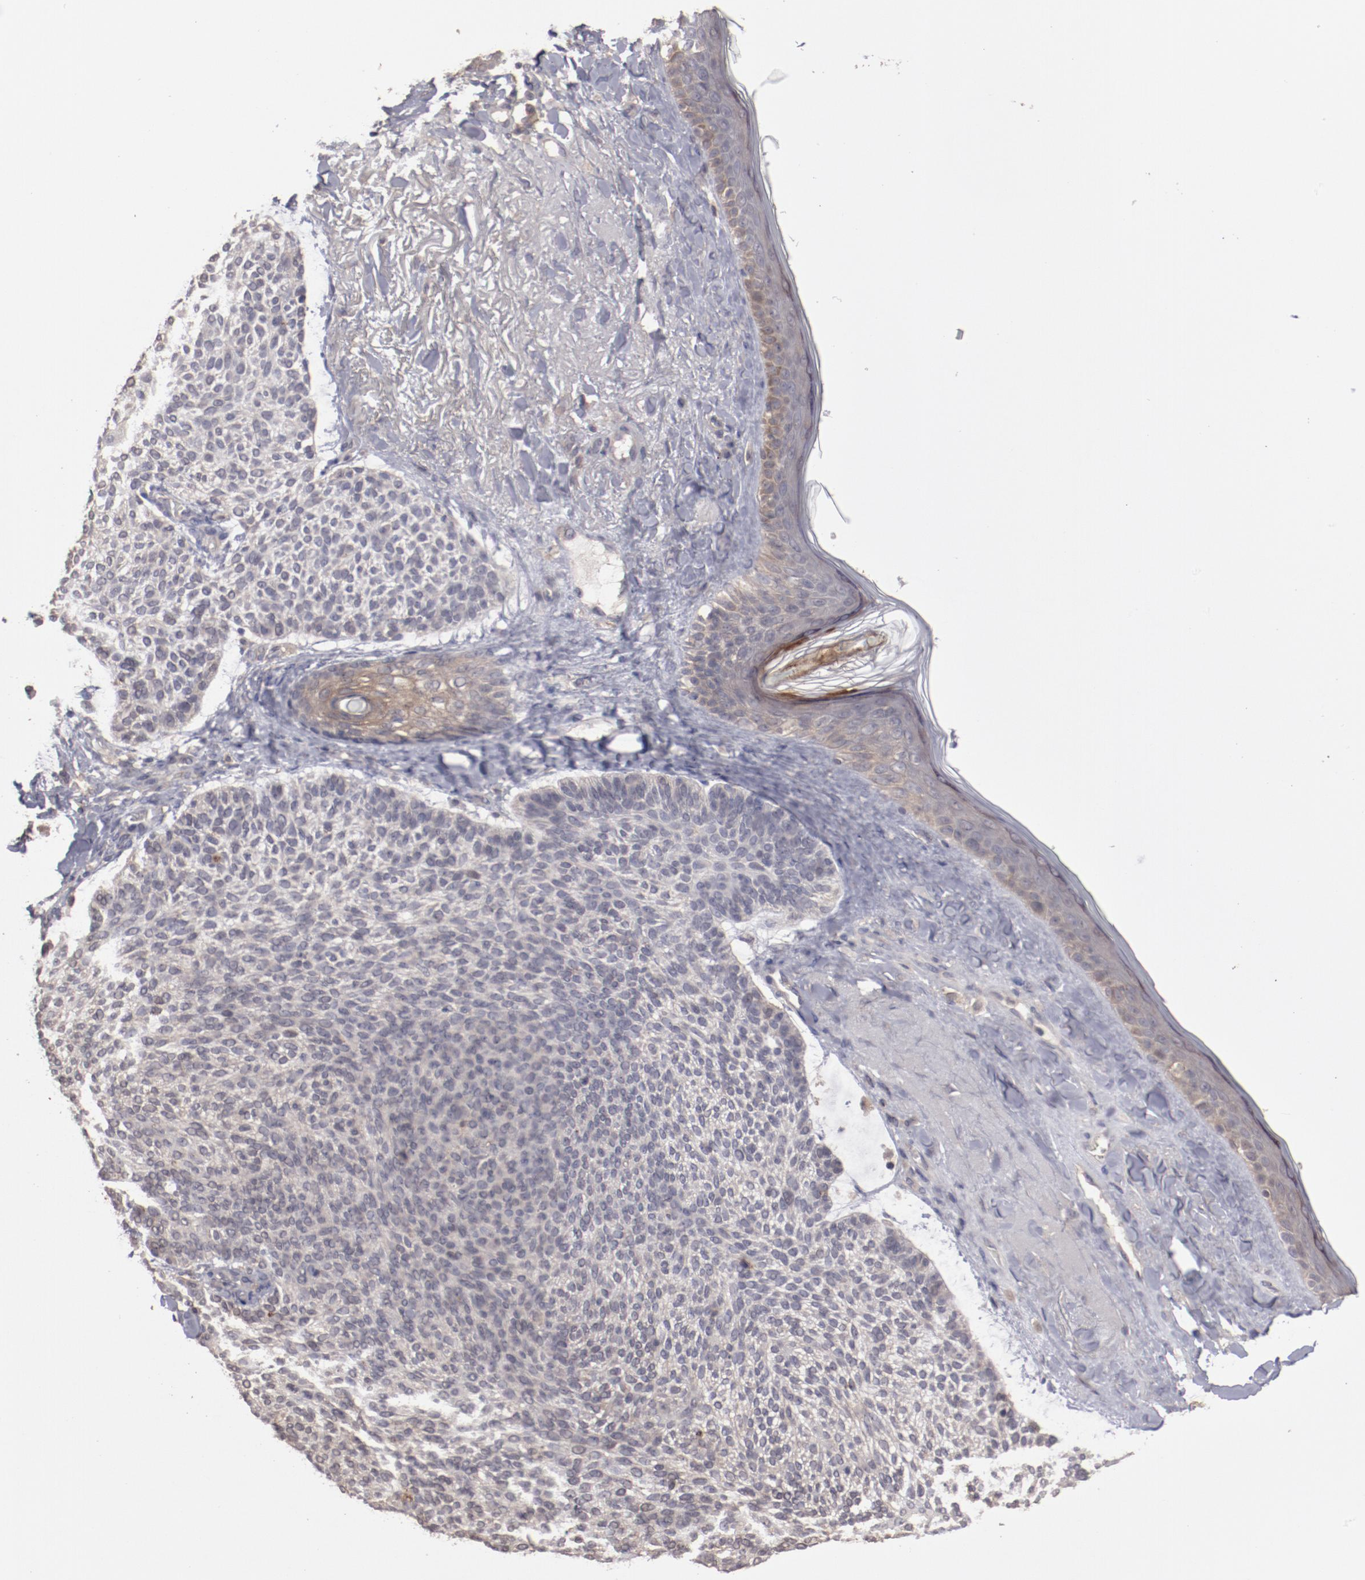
{"staining": {"intensity": "weak", "quantity": "<25%", "location": "cytoplasmic/membranous"}, "tissue": "skin cancer", "cell_type": "Tumor cells", "image_type": "cancer", "snomed": [{"axis": "morphology", "description": "Normal tissue, NOS"}, {"axis": "morphology", "description": "Basal cell carcinoma"}, {"axis": "topography", "description": "Skin"}], "caption": "Tumor cells show no significant protein expression in skin cancer.", "gene": "LRRC75B", "patient": {"sex": "female", "age": 70}}